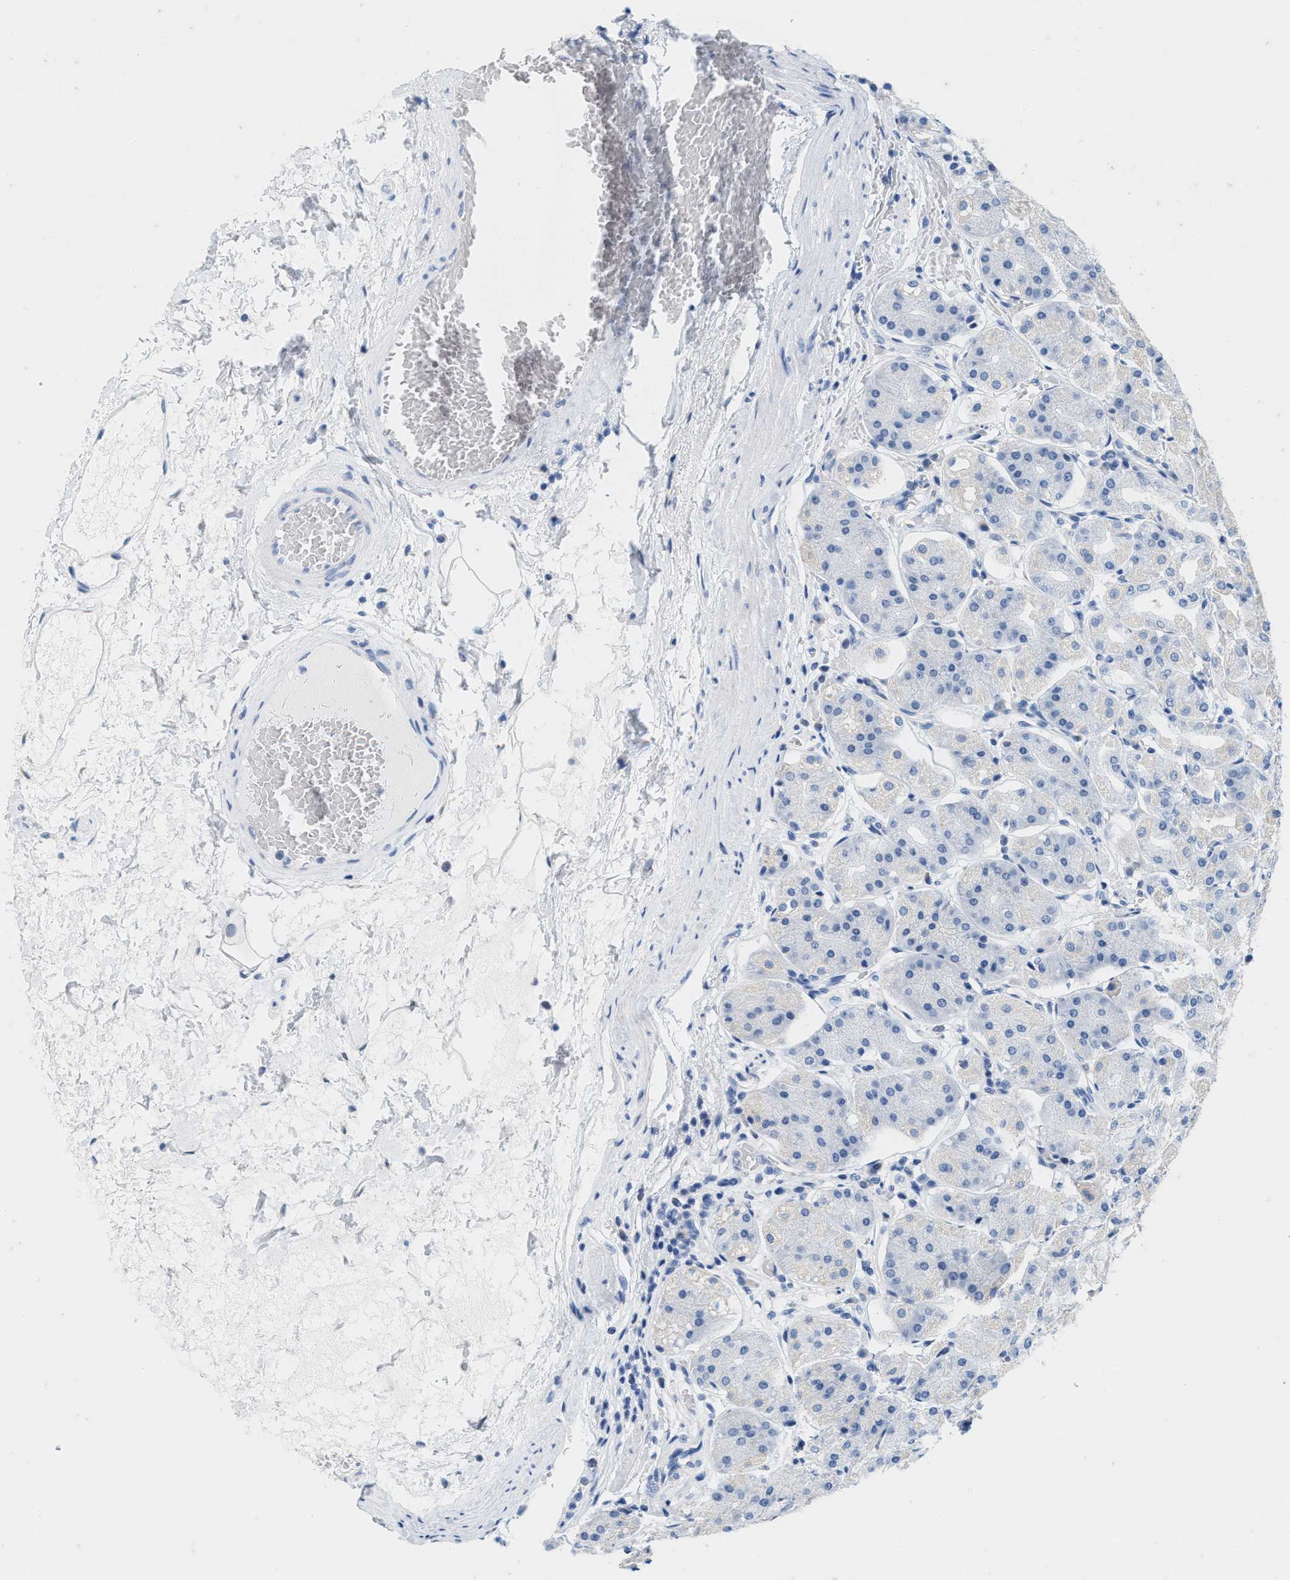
{"staining": {"intensity": "negative", "quantity": "none", "location": "none"}, "tissue": "stomach", "cell_type": "Glandular cells", "image_type": "normal", "snomed": [{"axis": "morphology", "description": "Normal tissue, NOS"}, {"axis": "topography", "description": "Stomach"}, {"axis": "topography", "description": "Stomach, lower"}], "caption": "High power microscopy image of an immunohistochemistry (IHC) histopathology image of unremarkable stomach, revealing no significant staining in glandular cells.", "gene": "ABCB11", "patient": {"sex": "female", "age": 56}}